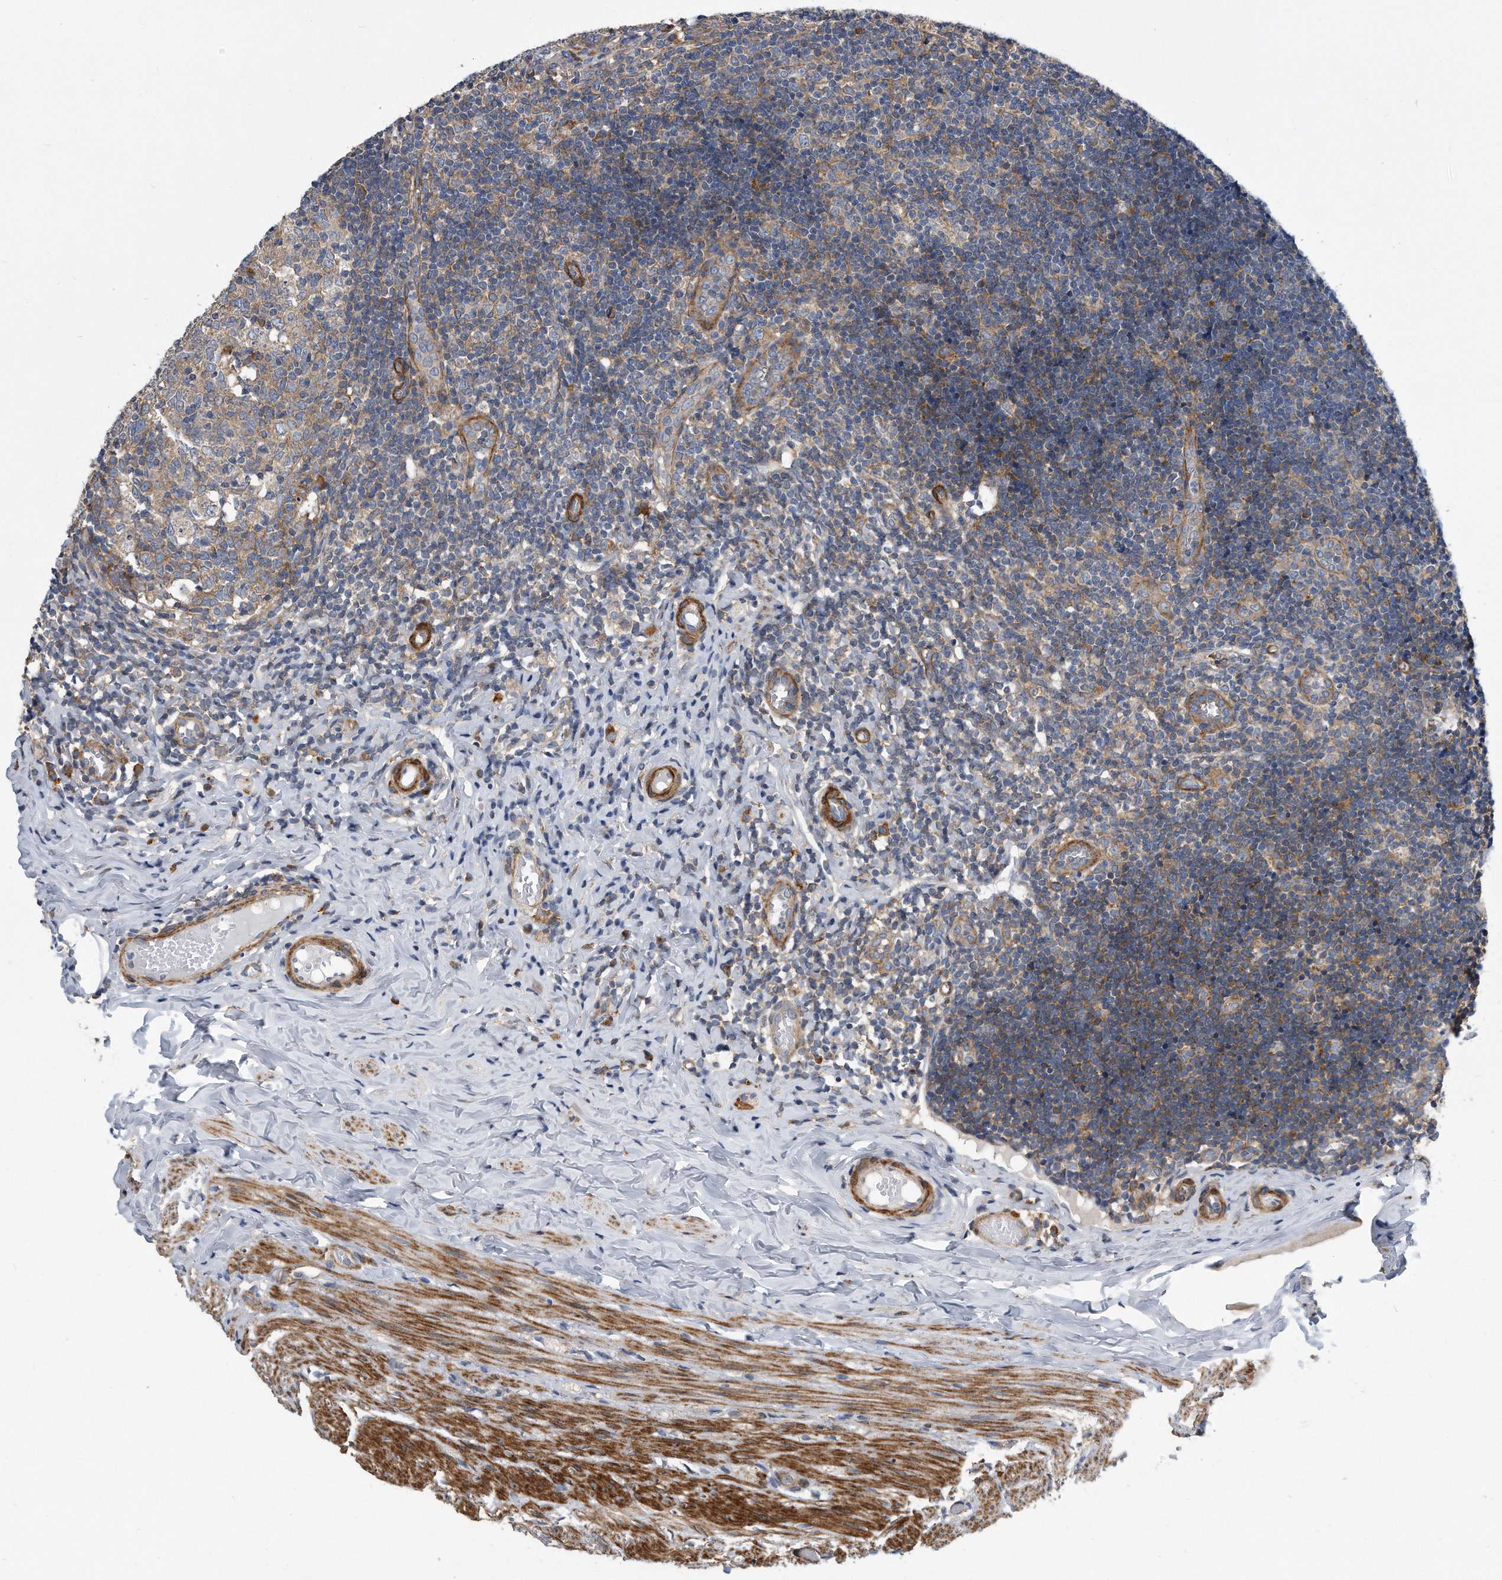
{"staining": {"intensity": "moderate", "quantity": "25%-75%", "location": "cytoplasmic/membranous"}, "tissue": "appendix", "cell_type": "Glandular cells", "image_type": "normal", "snomed": [{"axis": "morphology", "description": "Normal tissue, NOS"}, {"axis": "topography", "description": "Appendix"}], "caption": "Moderate cytoplasmic/membranous protein positivity is identified in about 25%-75% of glandular cells in appendix. (Stains: DAB in brown, nuclei in blue, Microscopy: brightfield microscopy at high magnification).", "gene": "EIF2B4", "patient": {"sex": "male", "age": 8}}